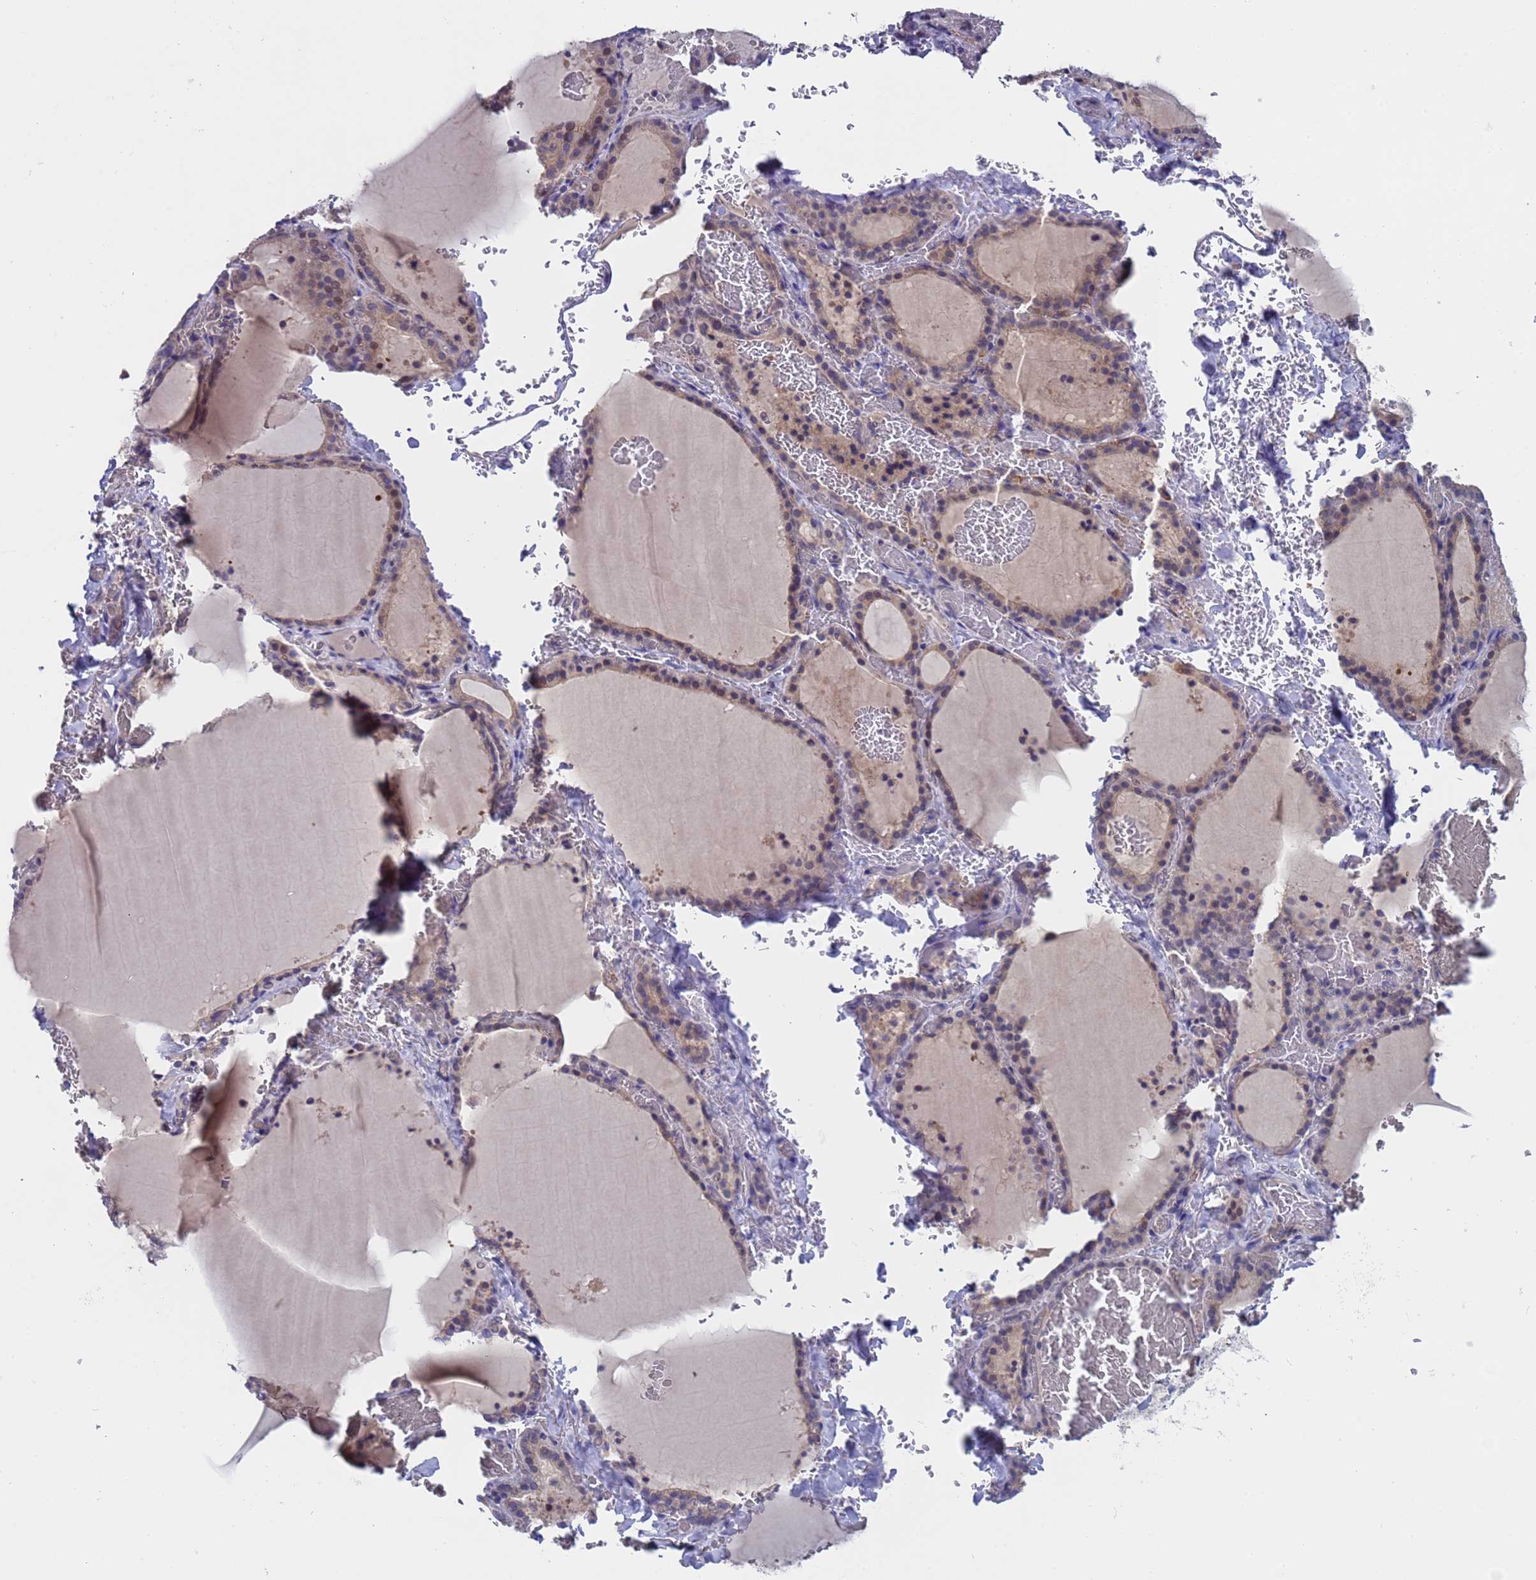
{"staining": {"intensity": "moderate", "quantity": "25%-75%", "location": "cytoplasmic/membranous,nuclear"}, "tissue": "thyroid gland", "cell_type": "Glandular cells", "image_type": "normal", "snomed": [{"axis": "morphology", "description": "Normal tissue, NOS"}, {"axis": "topography", "description": "Thyroid gland"}], "caption": "This photomicrograph shows benign thyroid gland stained with IHC to label a protein in brown. The cytoplasmic/membranous,nuclear of glandular cells show moderate positivity for the protein. Nuclei are counter-stained blue.", "gene": "ZNF248", "patient": {"sex": "female", "age": 39}}